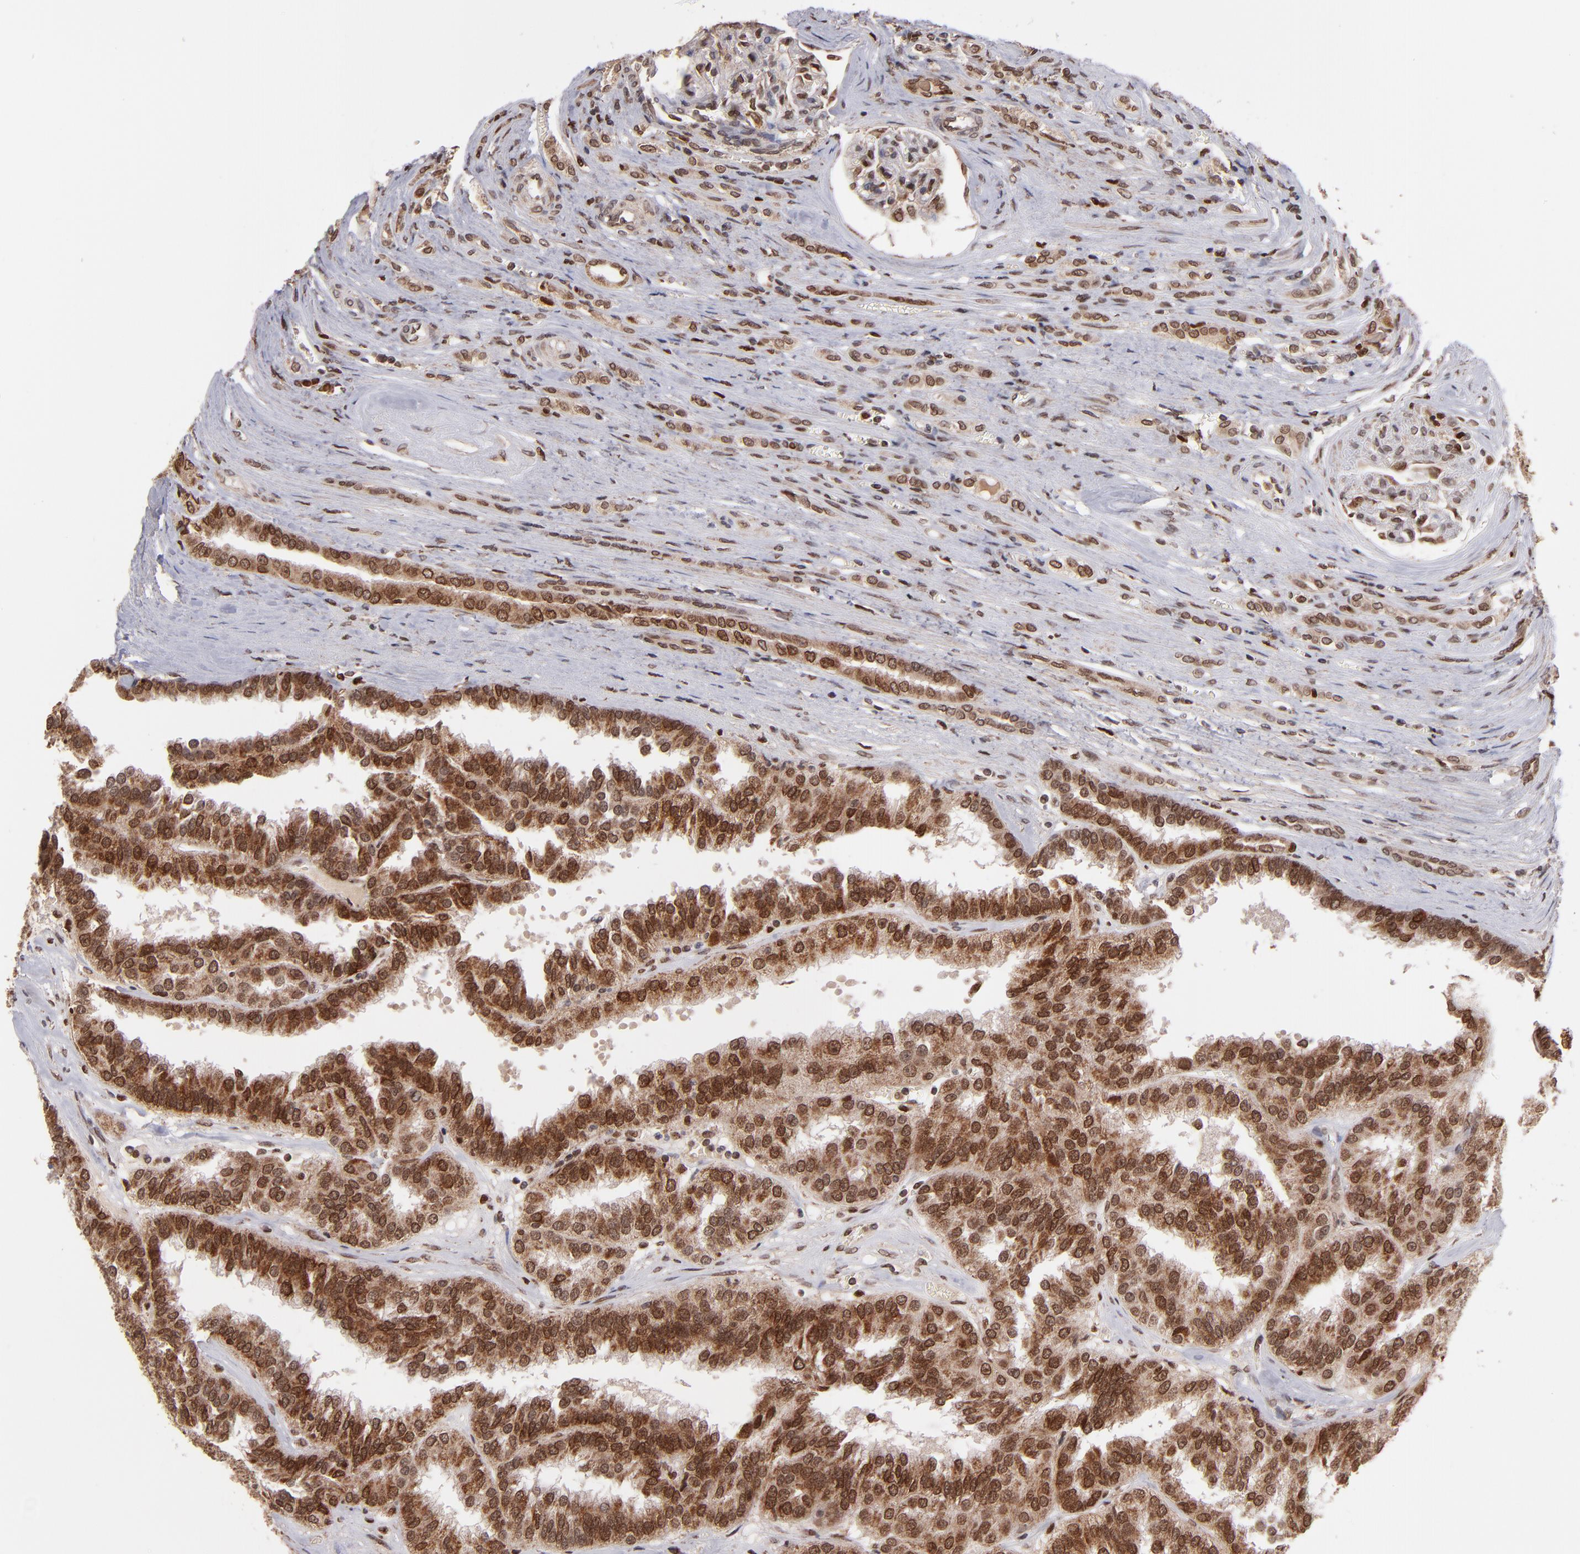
{"staining": {"intensity": "strong", "quantity": ">75%", "location": "cytoplasmic/membranous,nuclear"}, "tissue": "renal cancer", "cell_type": "Tumor cells", "image_type": "cancer", "snomed": [{"axis": "morphology", "description": "Adenocarcinoma, NOS"}, {"axis": "topography", "description": "Kidney"}], "caption": "Human adenocarcinoma (renal) stained for a protein (brown) reveals strong cytoplasmic/membranous and nuclear positive expression in approximately >75% of tumor cells.", "gene": "TOP1MT", "patient": {"sex": "male", "age": 46}}